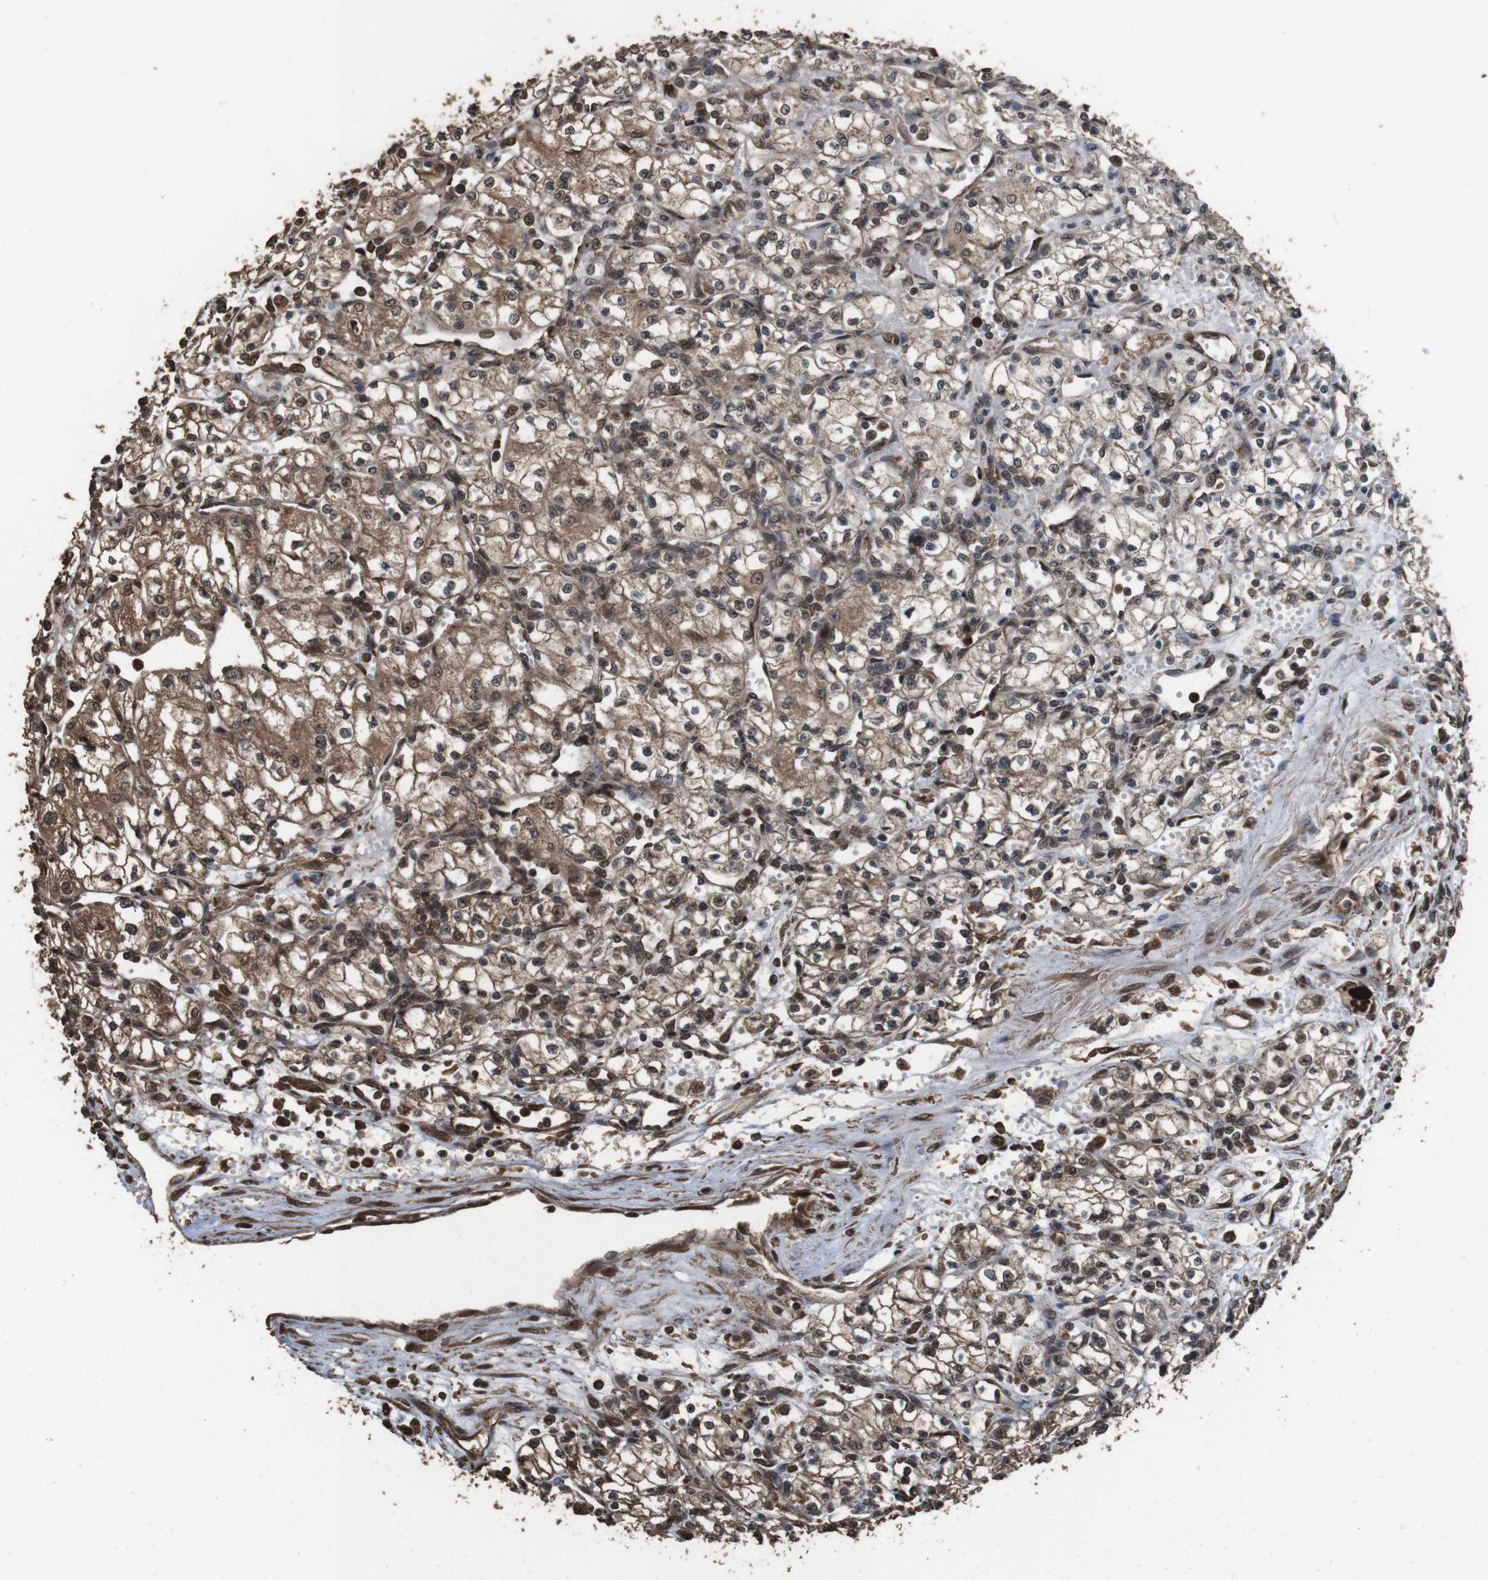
{"staining": {"intensity": "moderate", "quantity": ">75%", "location": "cytoplasmic/membranous"}, "tissue": "renal cancer", "cell_type": "Tumor cells", "image_type": "cancer", "snomed": [{"axis": "morphology", "description": "Normal tissue, NOS"}, {"axis": "morphology", "description": "Adenocarcinoma, NOS"}, {"axis": "topography", "description": "Kidney"}], "caption": "Adenocarcinoma (renal) tissue displays moderate cytoplasmic/membranous expression in approximately >75% of tumor cells, visualized by immunohistochemistry. The protein is stained brown, and the nuclei are stained in blue (DAB (3,3'-diaminobenzidine) IHC with brightfield microscopy, high magnification).", "gene": "RRAS2", "patient": {"sex": "male", "age": 59}}